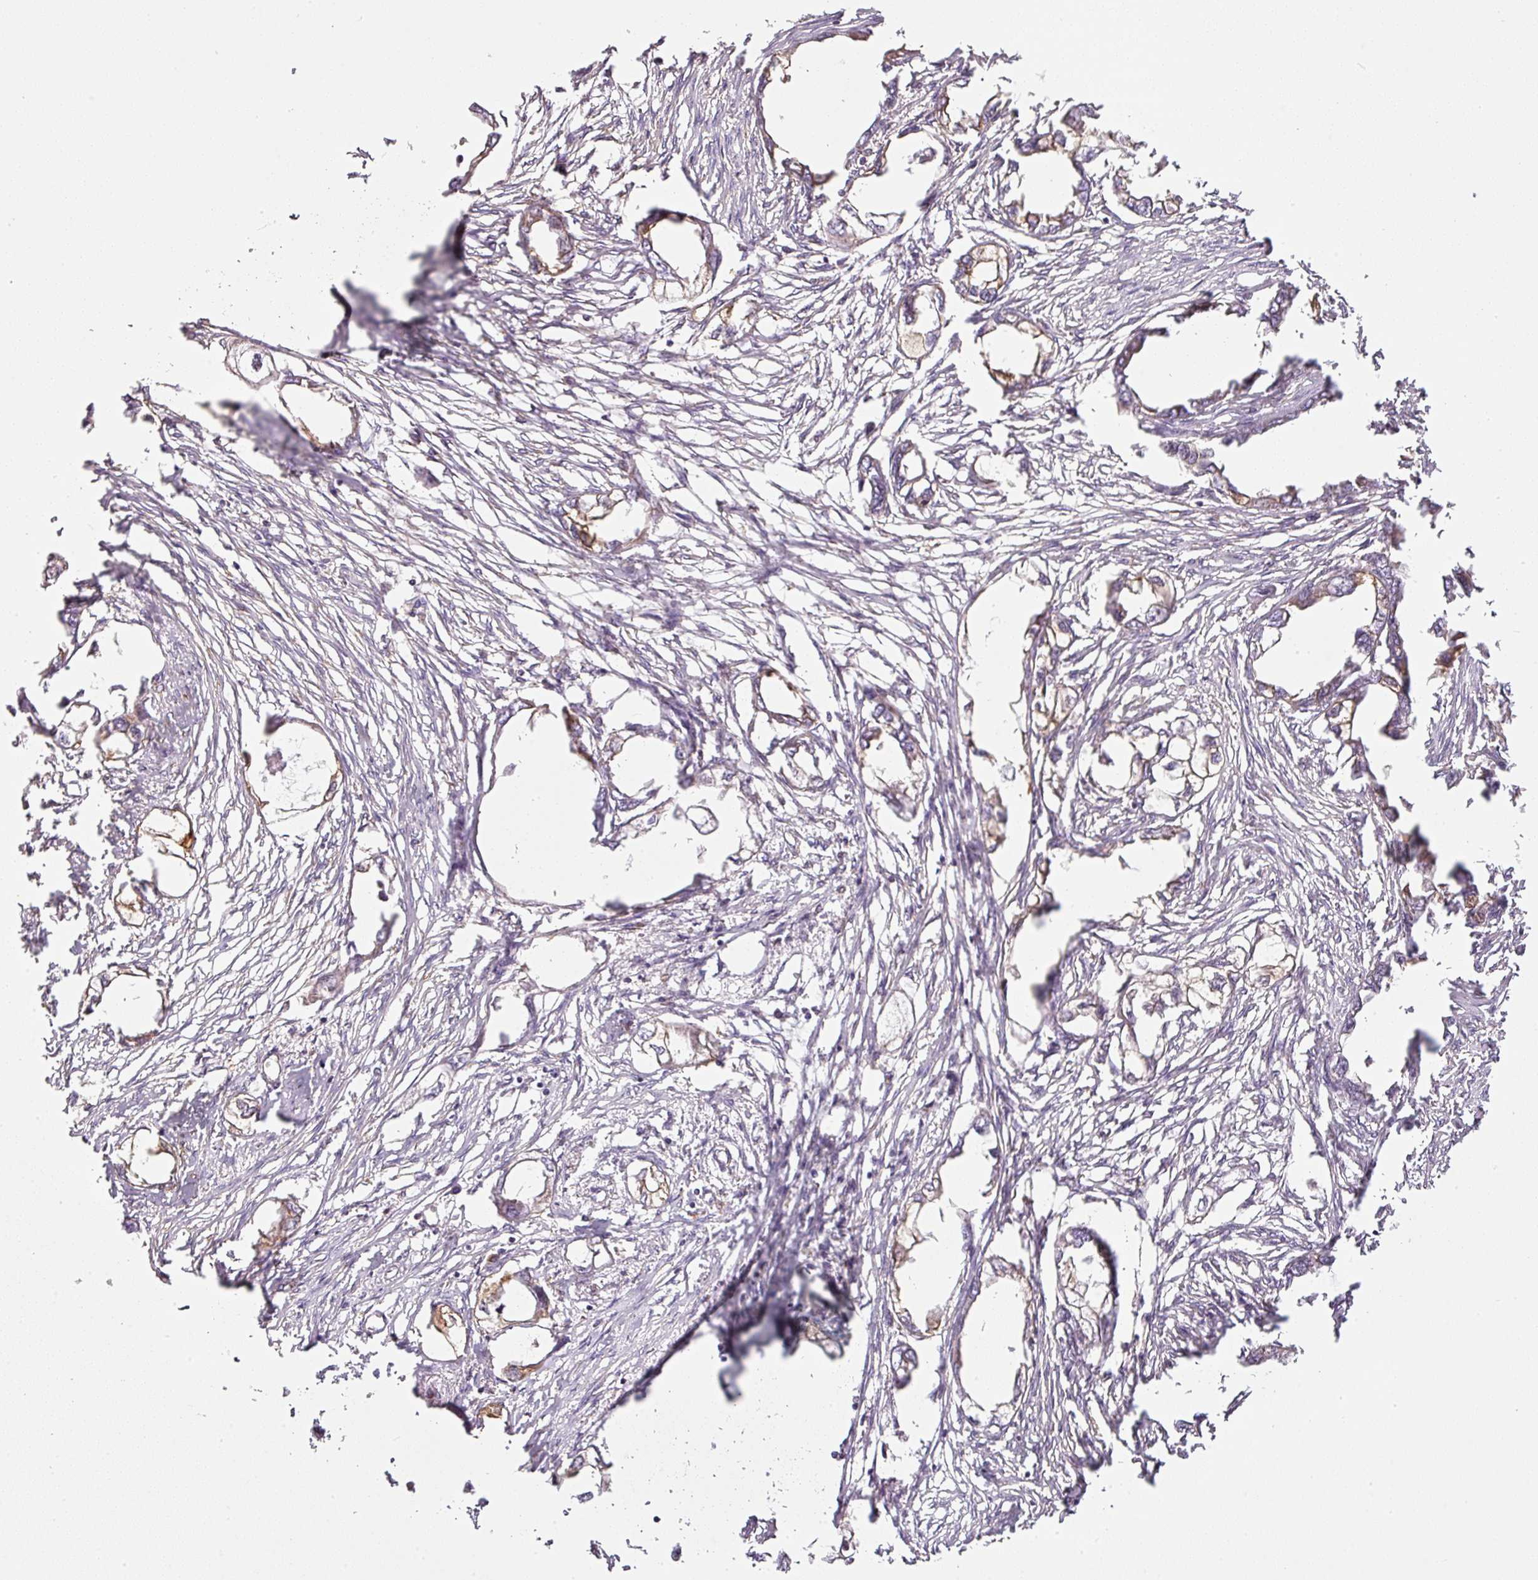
{"staining": {"intensity": "moderate", "quantity": "25%-75%", "location": "cytoplasmic/membranous"}, "tissue": "endometrial cancer", "cell_type": "Tumor cells", "image_type": "cancer", "snomed": [{"axis": "morphology", "description": "Adenocarcinoma, NOS"}, {"axis": "morphology", "description": "Adenocarcinoma, metastatic, NOS"}, {"axis": "topography", "description": "Adipose tissue"}, {"axis": "topography", "description": "Endometrium"}], "caption": "This image exhibits adenocarcinoma (endometrial) stained with immunohistochemistry to label a protein in brown. The cytoplasmic/membranous of tumor cells show moderate positivity for the protein. Nuclei are counter-stained blue.", "gene": "SCNM1", "patient": {"sex": "female", "age": 67}}